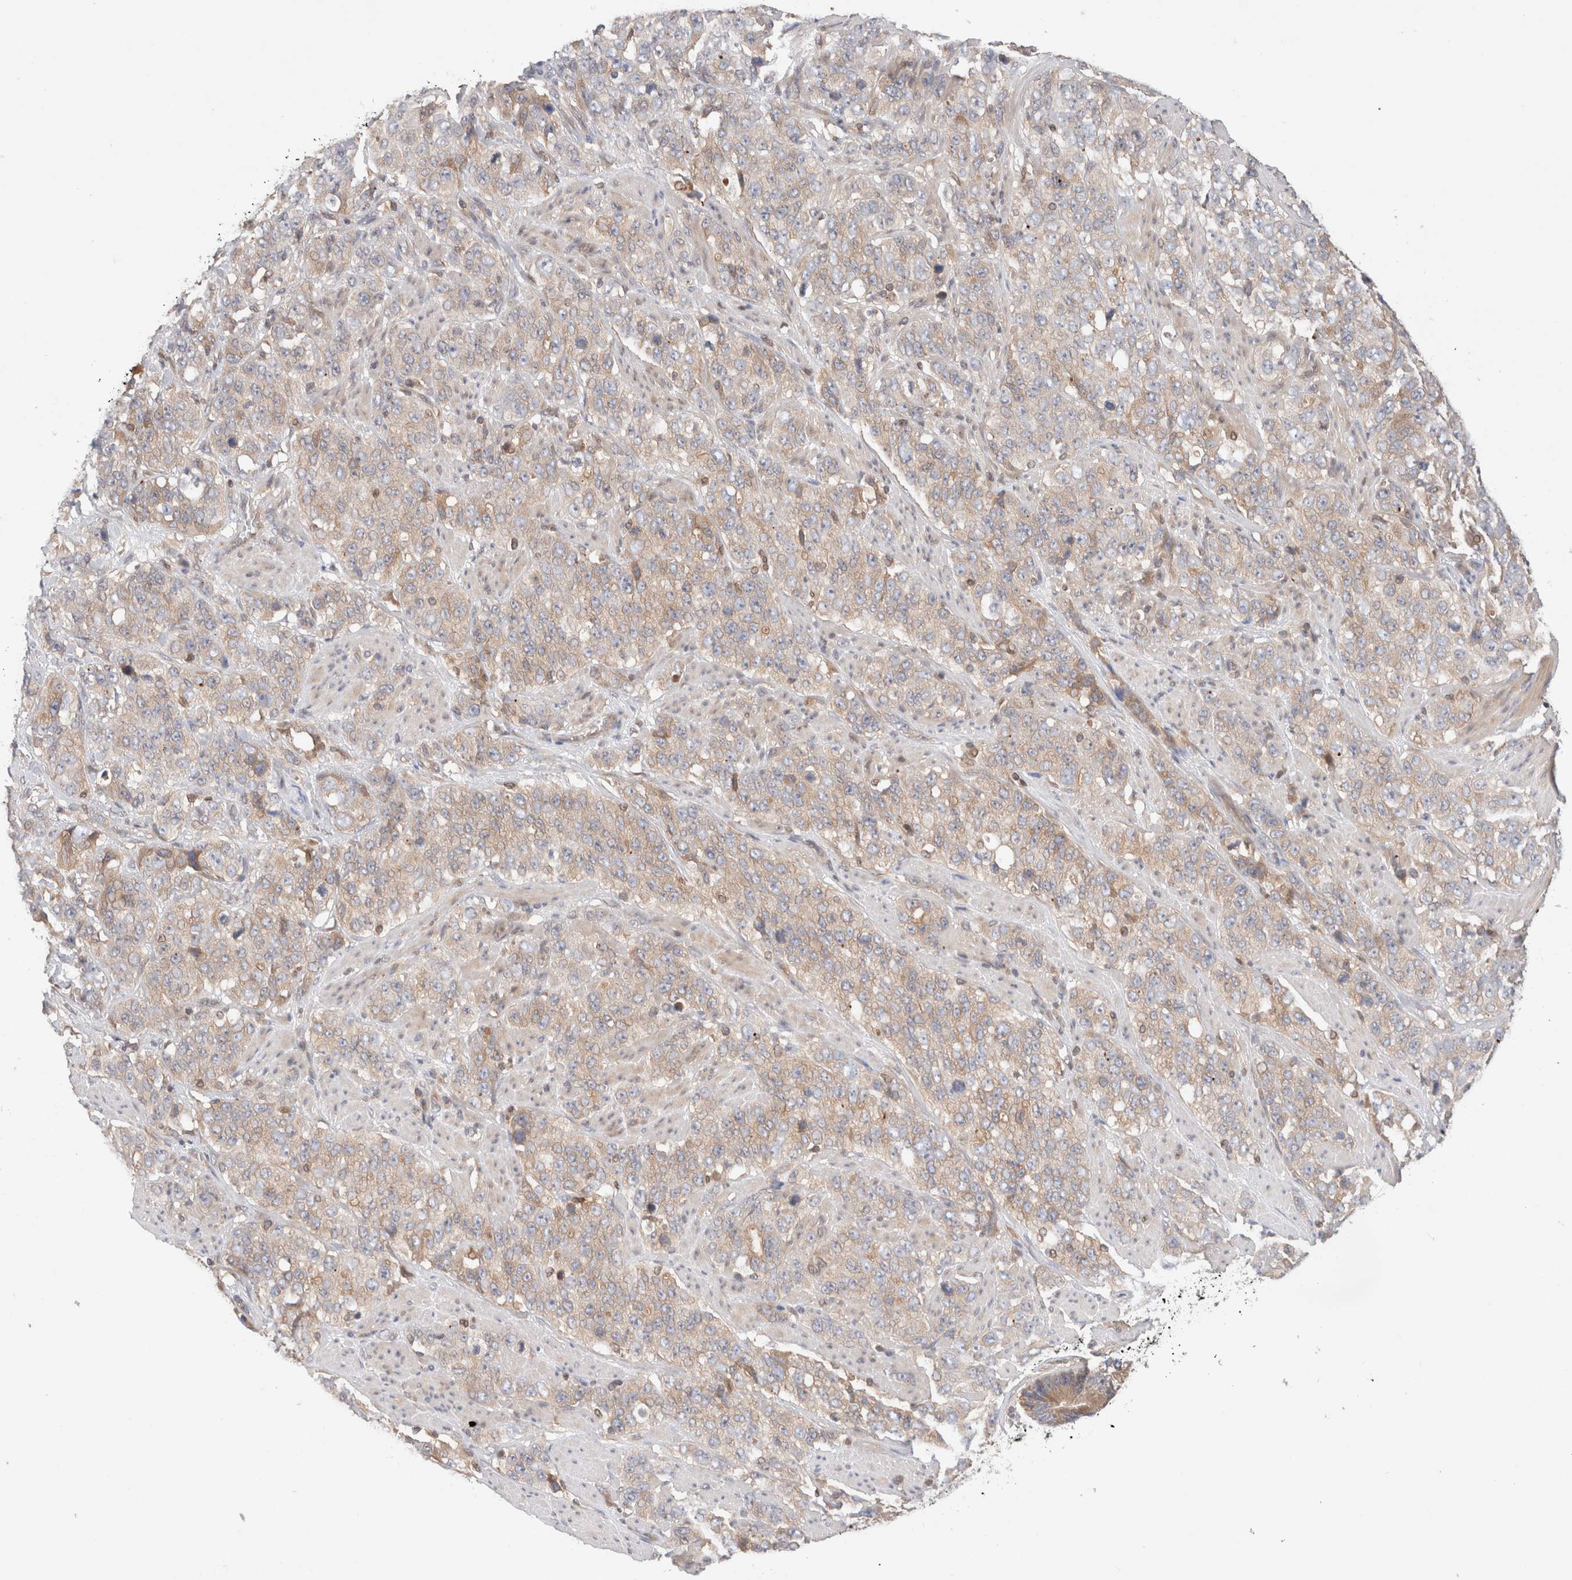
{"staining": {"intensity": "weak", "quantity": ">75%", "location": "cytoplasmic/membranous"}, "tissue": "stomach cancer", "cell_type": "Tumor cells", "image_type": "cancer", "snomed": [{"axis": "morphology", "description": "Adenocarcinoma, NOS"}, {"axis": "topography", "description": "Stomach"}], "caption": "Protein staining by IHC shows weak cytoplasmic/membranous positivity in about >75% of tumor cells in stomach cancer.", "gene": "SIKE1", "patient": {"sex": "male", "age": 48}}